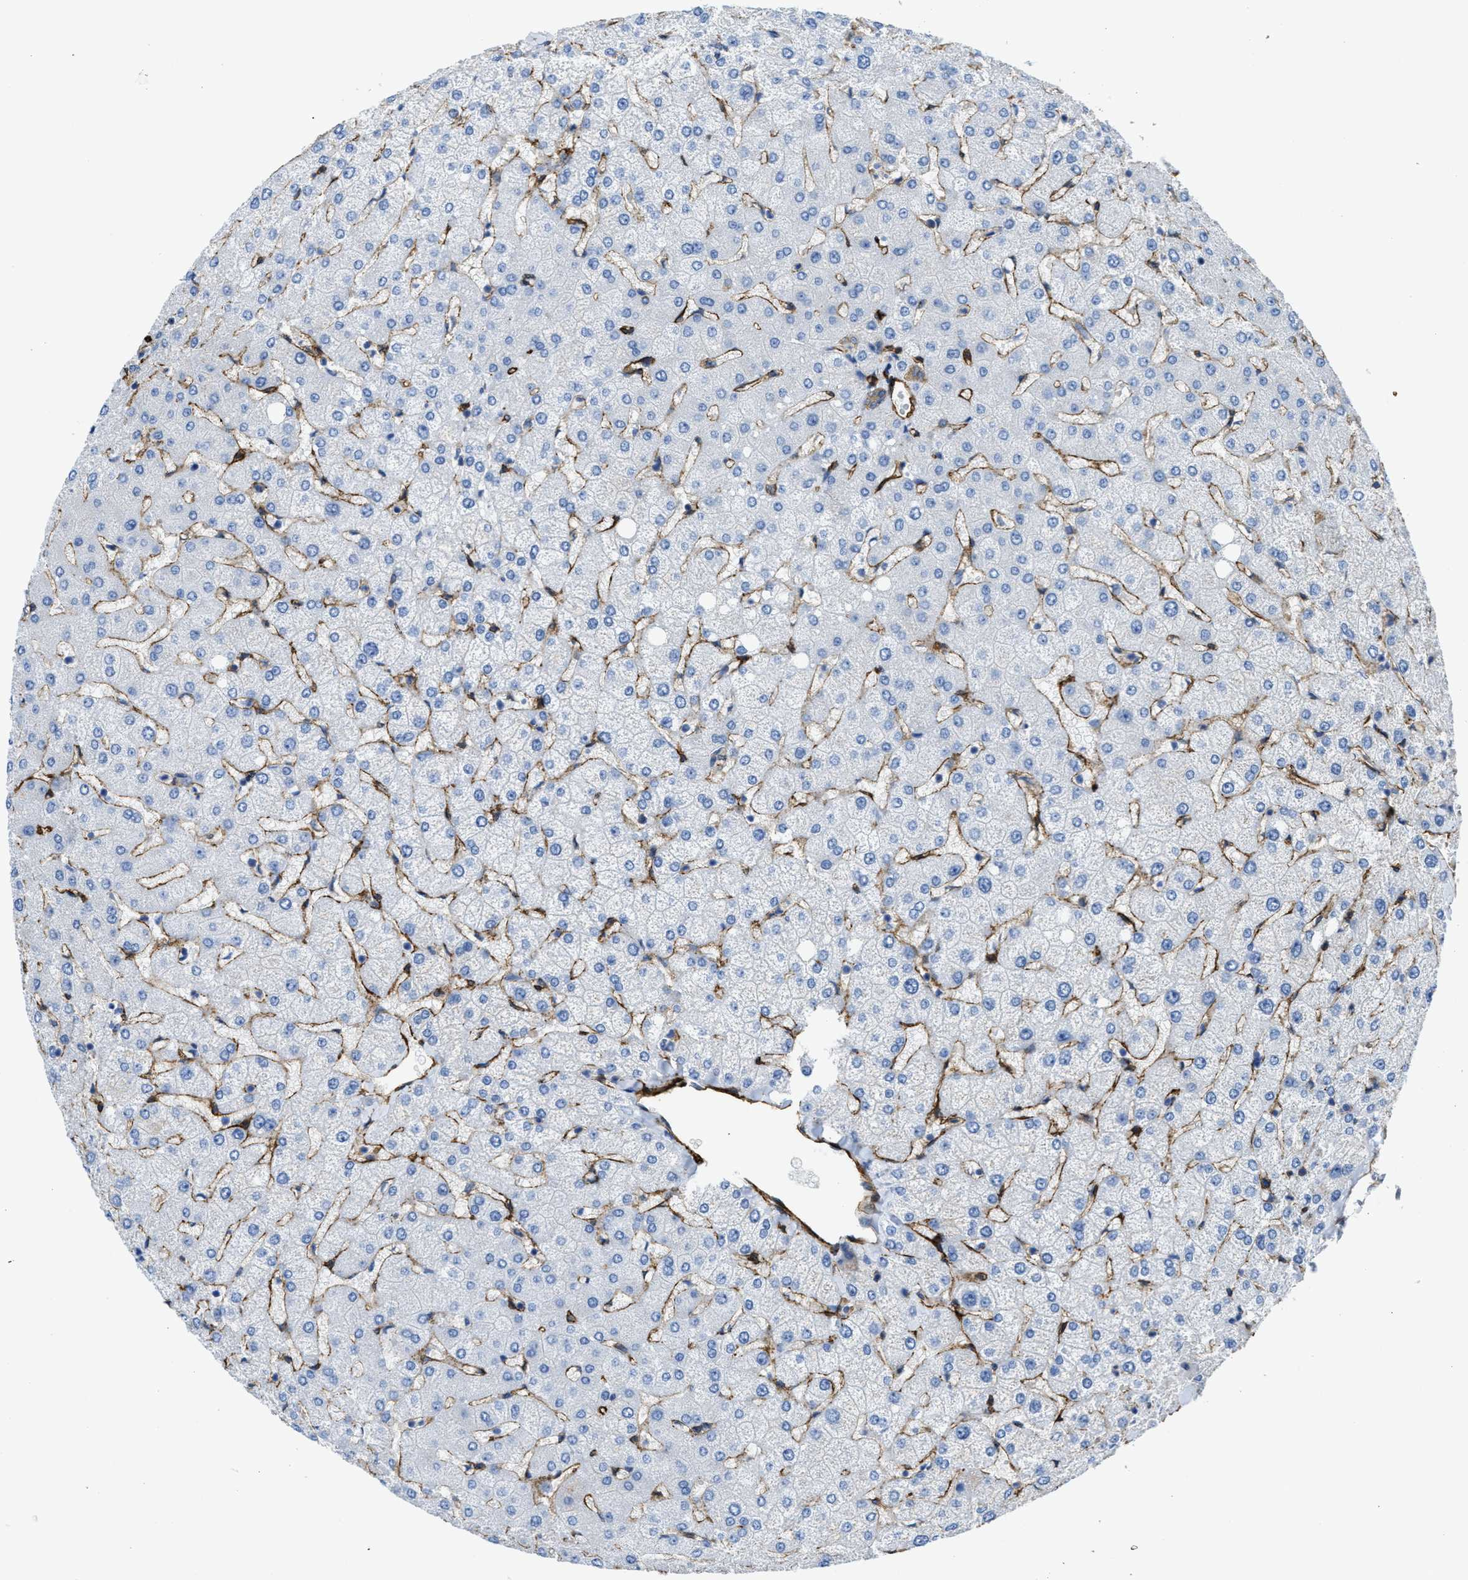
{"staining": {"intensity": "weak", "quantity": ">75%", "location": "cytoplasmic/membranous"}, "tissue": "liver", "cell_type": "Cholangiocytes", "image_type": "normal", "snomed": [{"axis": "morphology", "description": "Normal tissue, NOS"}, {"axis": "topography", "description": "Liver"}], "caption": "Benign liver displays weak cytoplasmic/membranous positivity in approximately >75% of cholangiocytes.", "gene": "NAB1", "patient": {"sex": "female", "age": 54}}